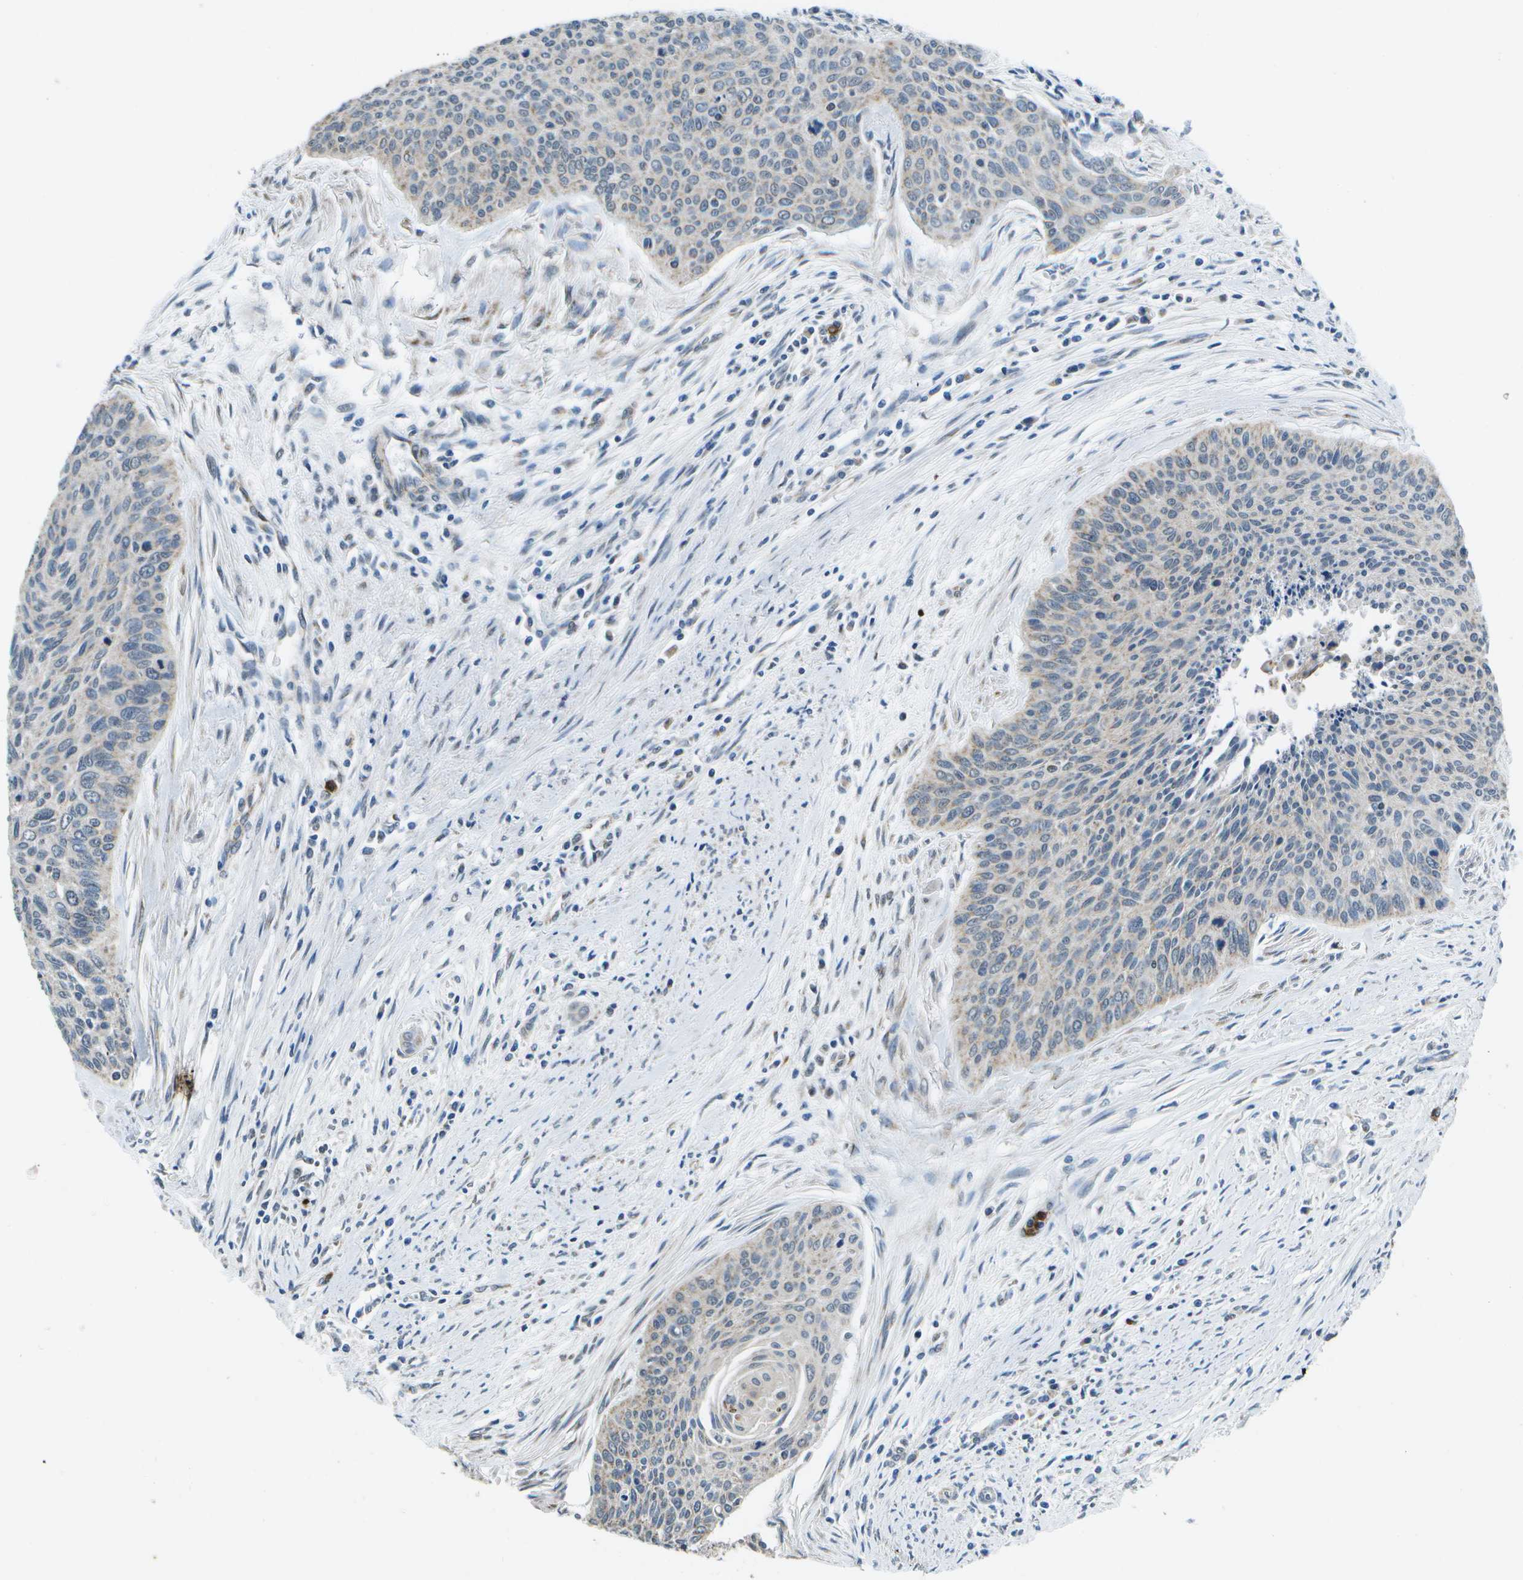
{"staining": {"intensity": "weak", "quantity": "<25%", "location": "cytoplasmic/membranous"}, "tissue": "cervical cancer", "cell_type": "Tumor cells", "image_type": "cancer", "snomed": [{"axis": "morphology", "description": "Squamous cell carcinoma, NOS"}, {"axis": "topography", "description": "Cervix"}], "caption": "The IHC photomicrograph has no significant expression in tumor cells of cervical cancer (squamous cell carcinoma) tissue.", "gene": "GALNT15", "patient": {"sex": "female", "age": 55}}